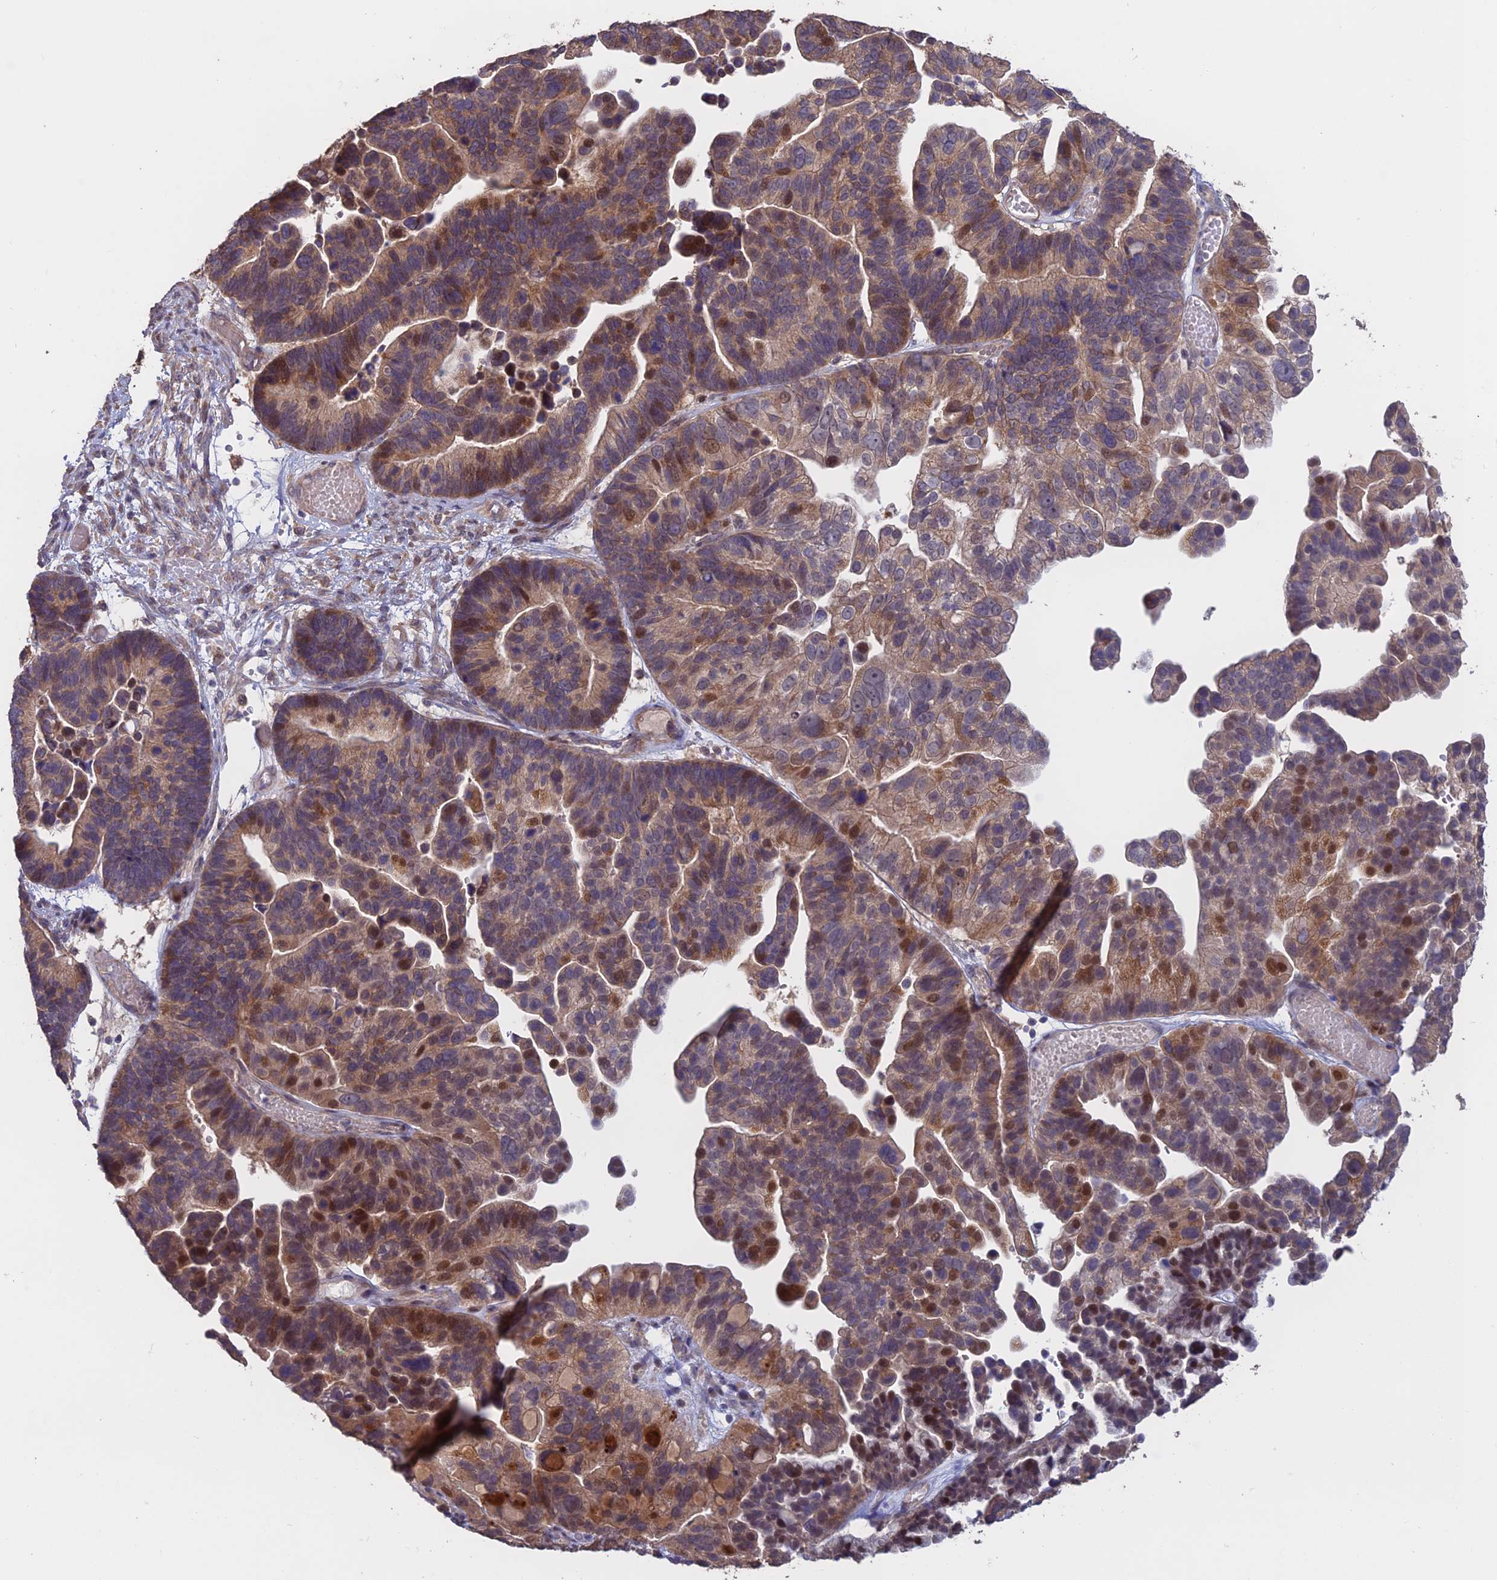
{"staining": {"intensity": "moderate", "quantity": ">75%", "location": "cytoplasmic/membranous,nuclear"}, "tissue": "ovarian cancer", "cell_type": "Tumor cells", "image_type": "cancer", "snomed": [{"axis": "morphology", "description": "Cystadenocarcinoma, serous, NOS"}, {"axis": "topography", "description": "Ovary"}], "caption": "IHC (DAB (3,3'-diaminobenzidine)) staining of human serous cystadenocarcinoma (ovarian) shows moderate cytoplasmic/membranous and nuclear protein staining in approximately >75% of tumor cells.", "gene": "SHISA5", "patient": {"sex": "female", "age": 56}}